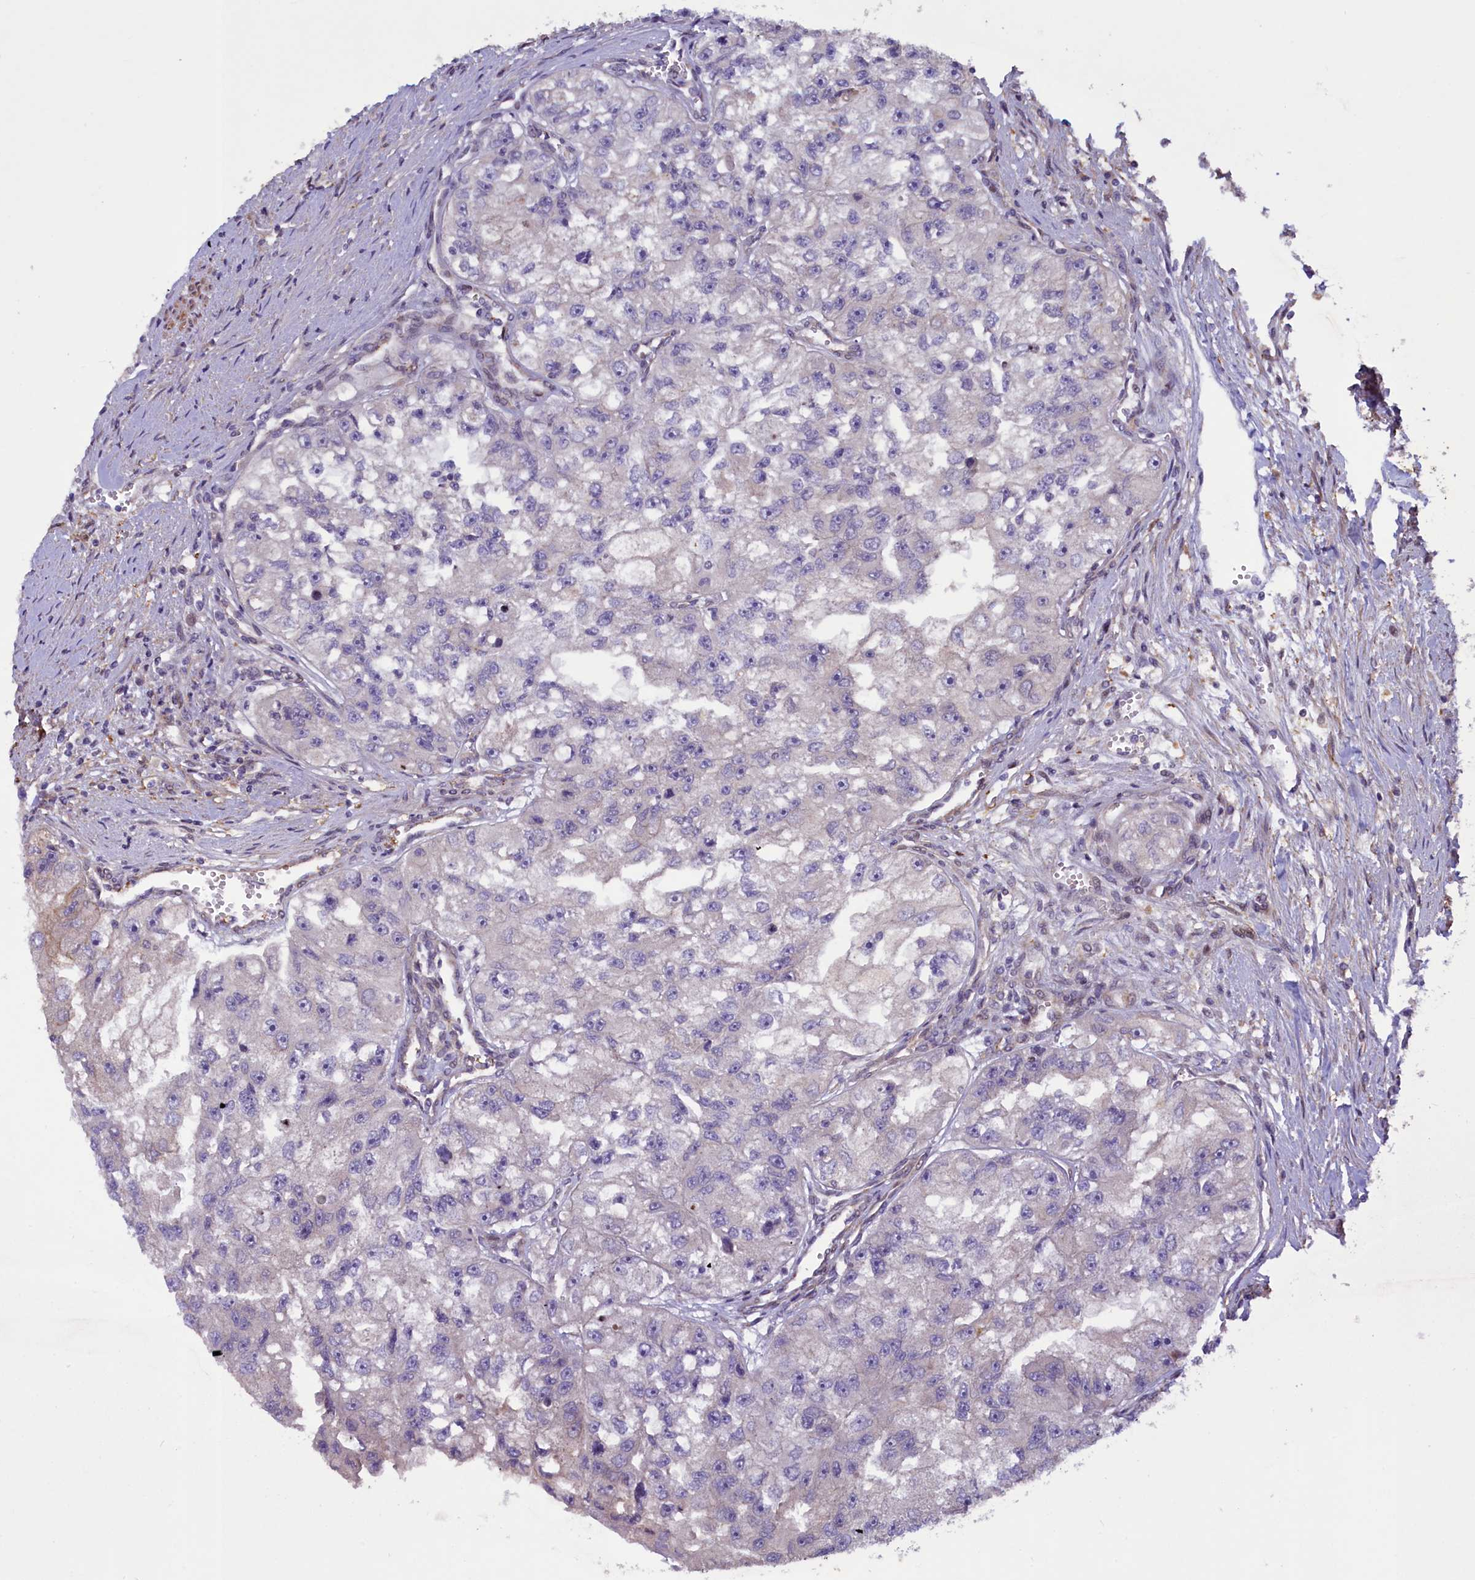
{"staining": {"intensity": "negative", "quantity": "none", "location": "none"}, "tissue": "renal cancer", "cell_type": "Tumor cells", "image_type": "cancer", "snomed": [{"axis": "morphology", "description": "Adenocarcinoma, NOS"}, {"axis": "topography", "description": "Kidney"}], "caption": "The image shows no staining of tumor cells in renal cancer (adenocarcinoma).", "gene": "MAN2C1", "patient": {"sex": "male", "age": 63}}